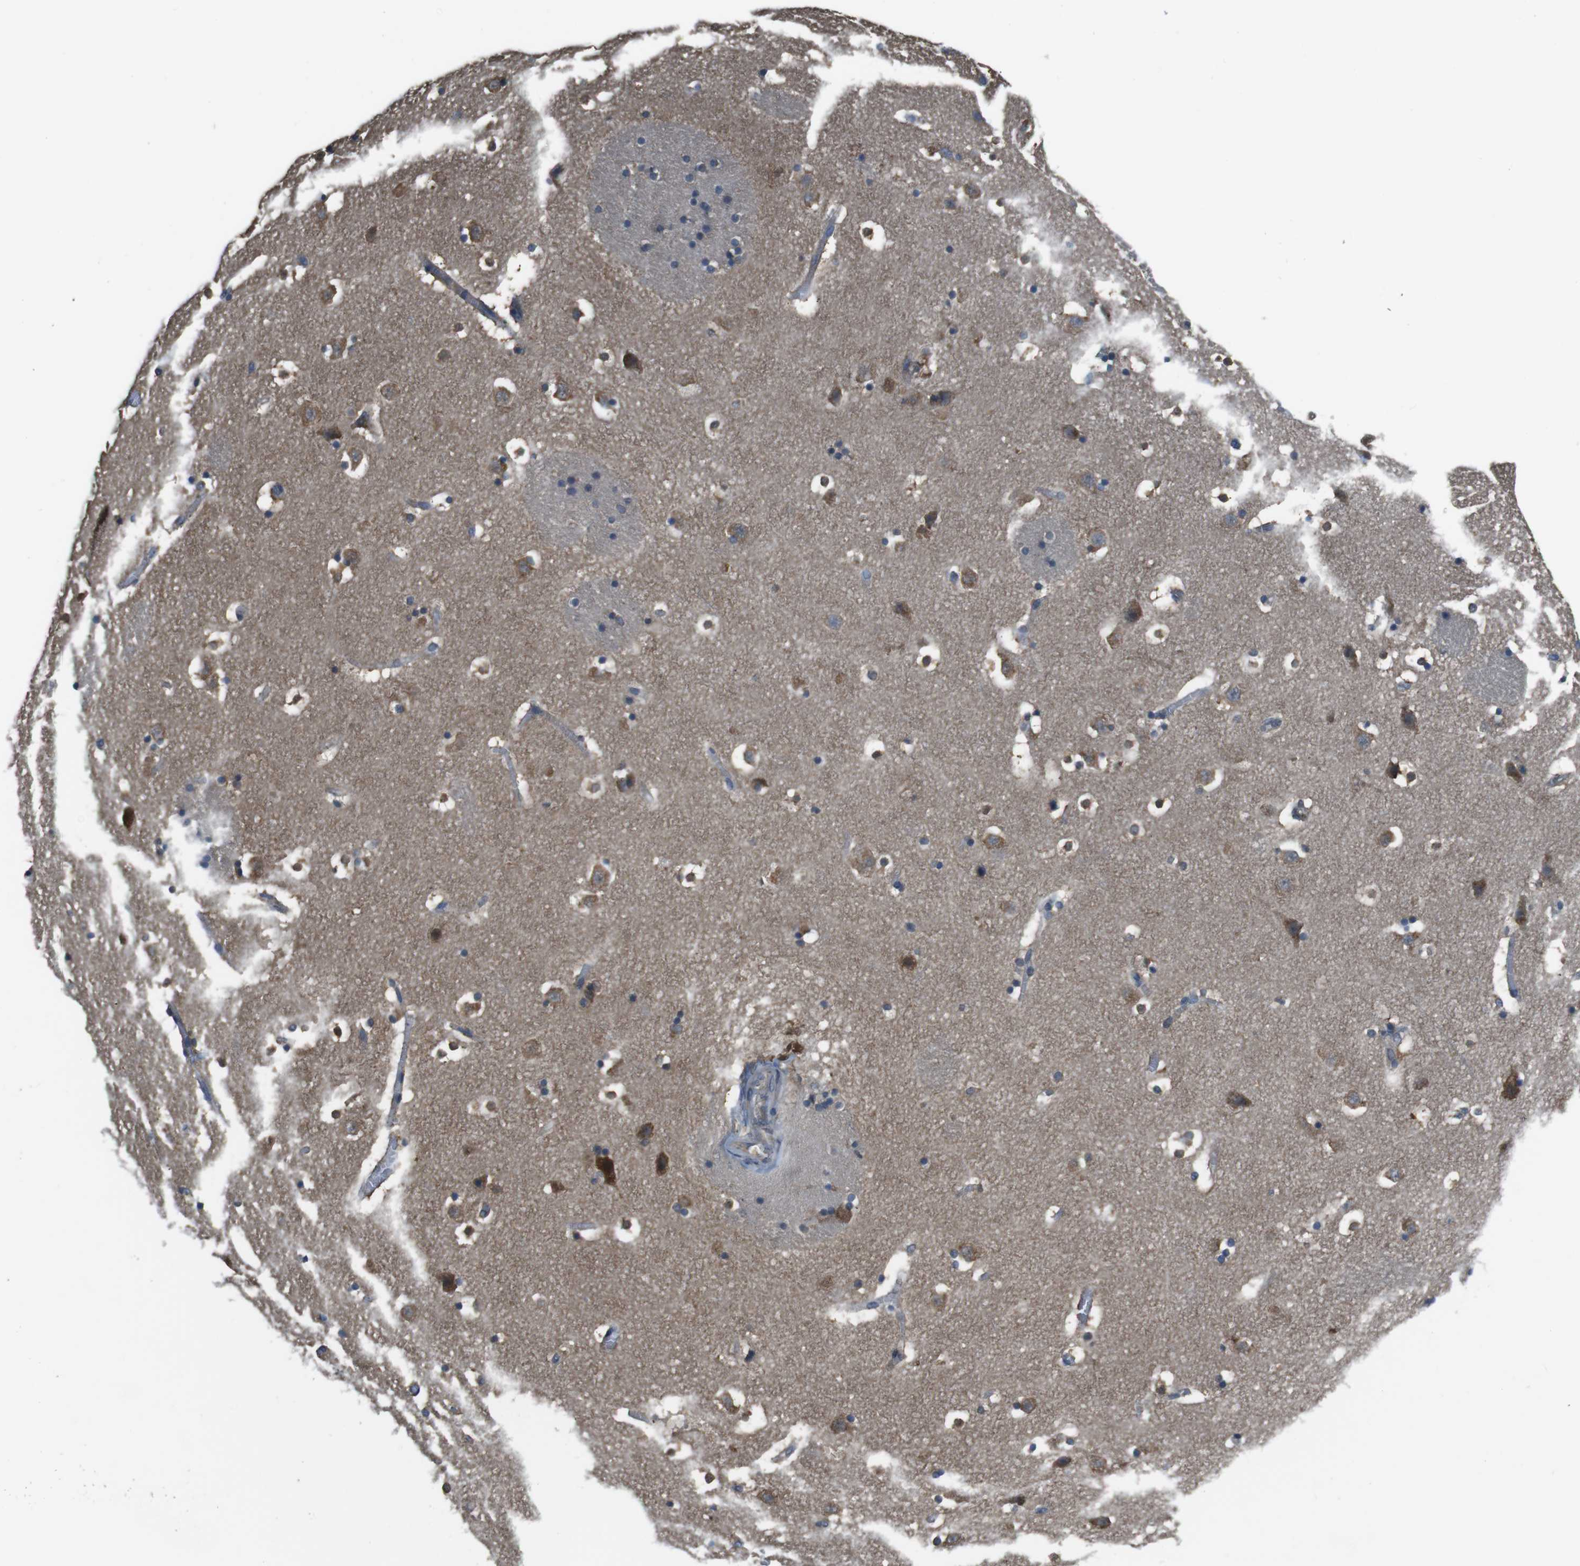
{"staining": {"intensity": "moderate", "quantity": "<25%", "location": "cytoplasmic/membranous"}, "tissue": "caudate", "cell_type": "Glial cells", "image_type": "normal", "snomed": [{"axis": "morphology", "description": "Normal tissue, NOS"}, {"axis": "topography", "description": "Lateral ventricle wall"}], "caption": "Glial cells show low levels of moderate cytoplasmic/membranous staining in about <25% of cells in normal caudate.", "gene": "SSR3", "patient": {"sex": "male", "age": 45}}